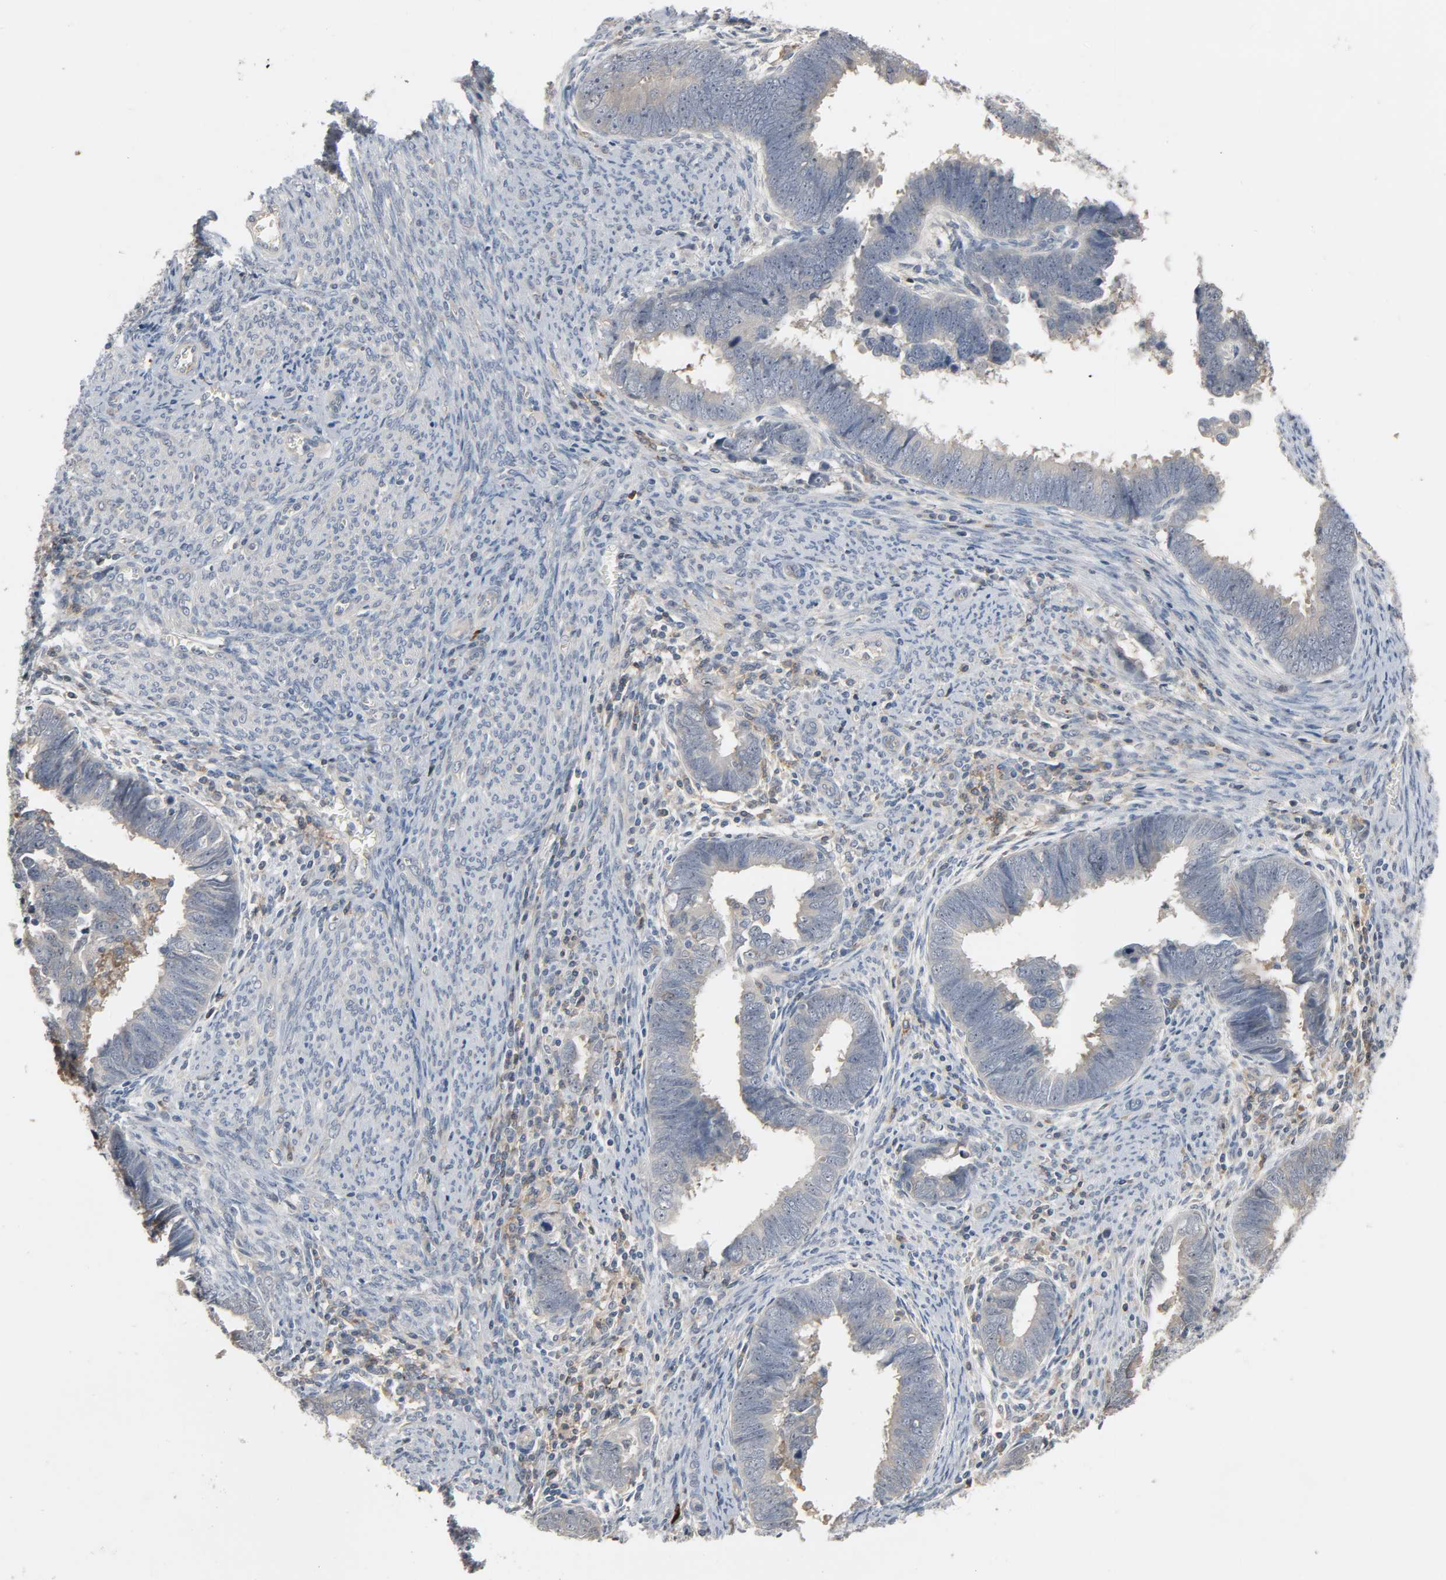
{"staining": {"intensity": "weak", "quantity": "<25%", "location": "cytoplasmic/membranous"}, "tissue": "endometrial cancer", "cell_type": "Tumor cells", "image_type": "cancer", "snomed": [{"axis": "morphology", "description": "Adenocarcinoma, NOS"}, {"axis": "topography", "description": "Endometrium"}], "caption": "Endometrial cancer was stained to show a protein in brown. There is no significant expression in tumor cells. Brightfield microscopy of immunohistochemistry stained with DAB (3,3'-diaminobenzidine) (brown) and hematoxylin (blue), captured at high magnification.", "gene": "CD4", "patient": {"sex": "female", "age": 75}}